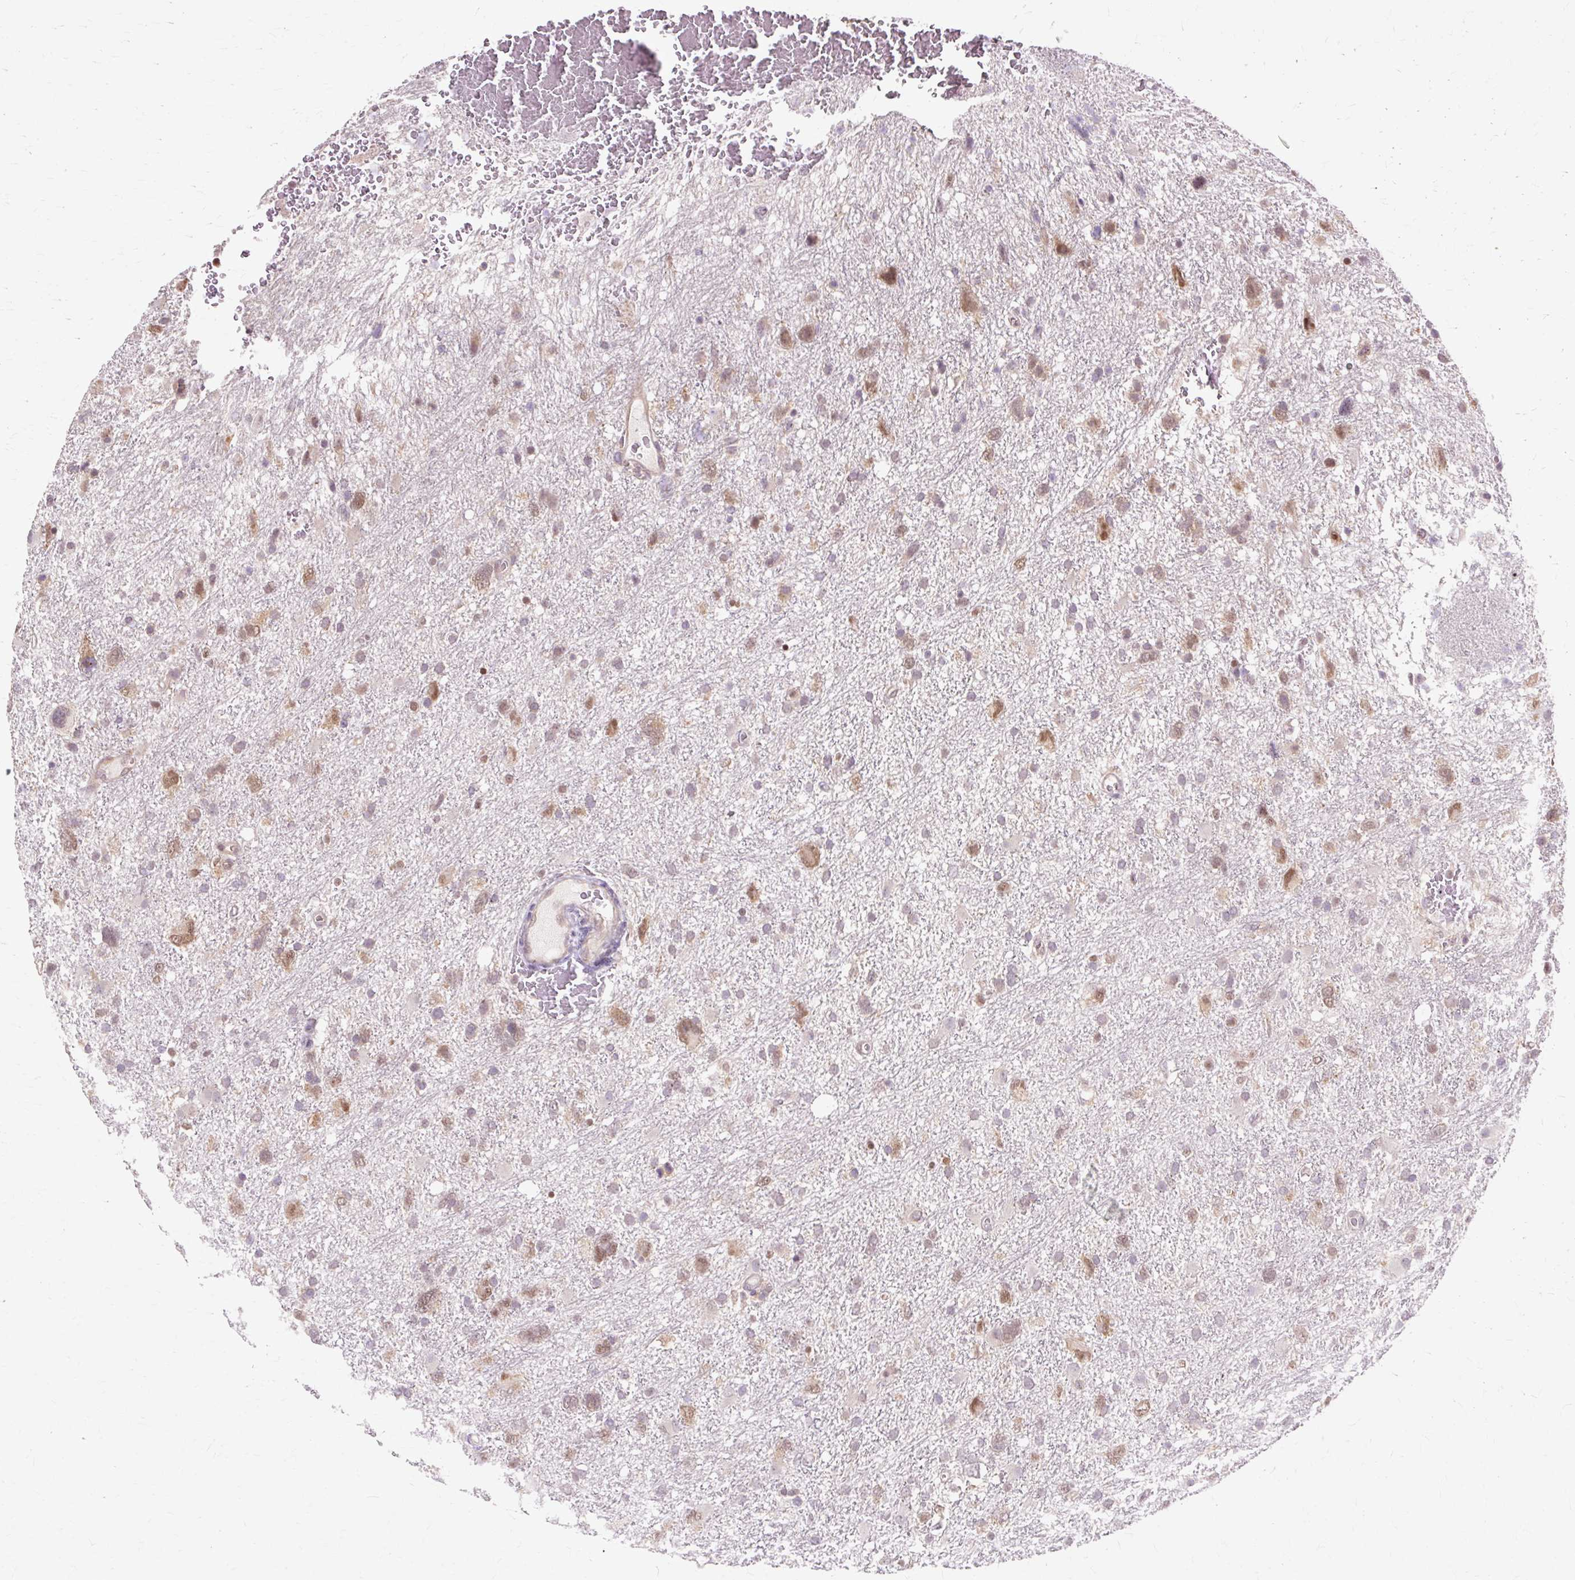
{"staining": {"intensity": "moderate", "quantity": "25%-75%", "location": "cytoplasmic/membranous,nuclear"}, "tissue": "glioma", "cell_type": "Tumor cells", "image_type": "cancer", "snomed": [{"axis": "morphology", "description": "Glioma, malignant, High grade"}, {"axis": "topography", "description": "Brain"}], "caption": "A brown stain shows moderate cytoplasmic/membranous and nuclear expression of a protein in malignant high-grade glioma tumor cells.", "gene": "GEMIN2", "patient": {"sex": "male", "age": 61}}